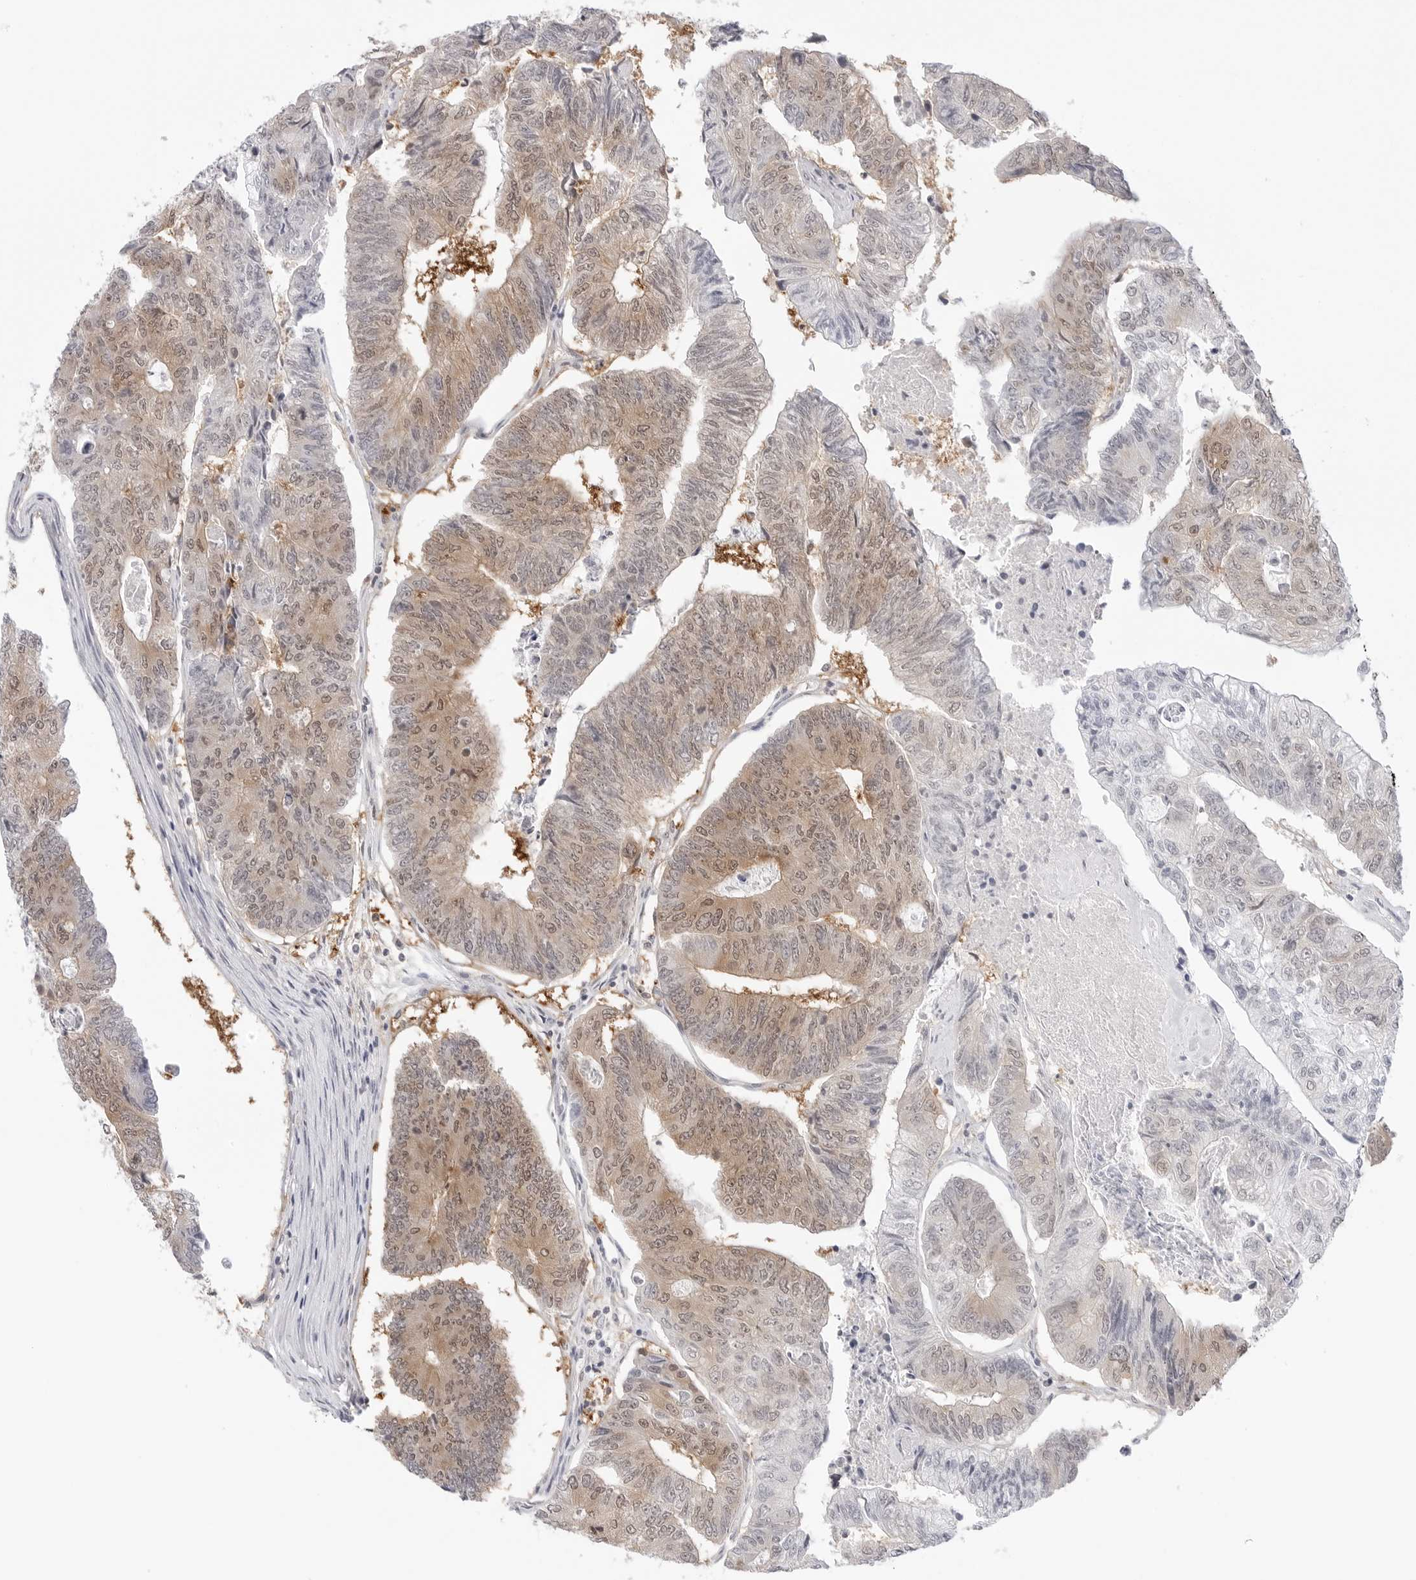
{"staining": {"intensity": "moderate", "quantity": "25%-75%", "location": "cytoplasmic/membranous,nuclear"}, "tissue": "colorectal cancer", "cell_type": "Tumor cells", "image_type": "cancer", "snomed": [{"axis": "morphology", "description": "Adenocarcinoma, NOS"}, {"axis": "topography", "description": "Colon"}], "caption": "DAB immunohistochemical staining of colorectal cancer (adenocarcinoma) demonstrates moderate cytoplasmic/membranous and nuclear protein expression in approximately 25%-75% of tumor cells.", "gene": "NUDC", "patient": {"sex": "female", "age": 67}}